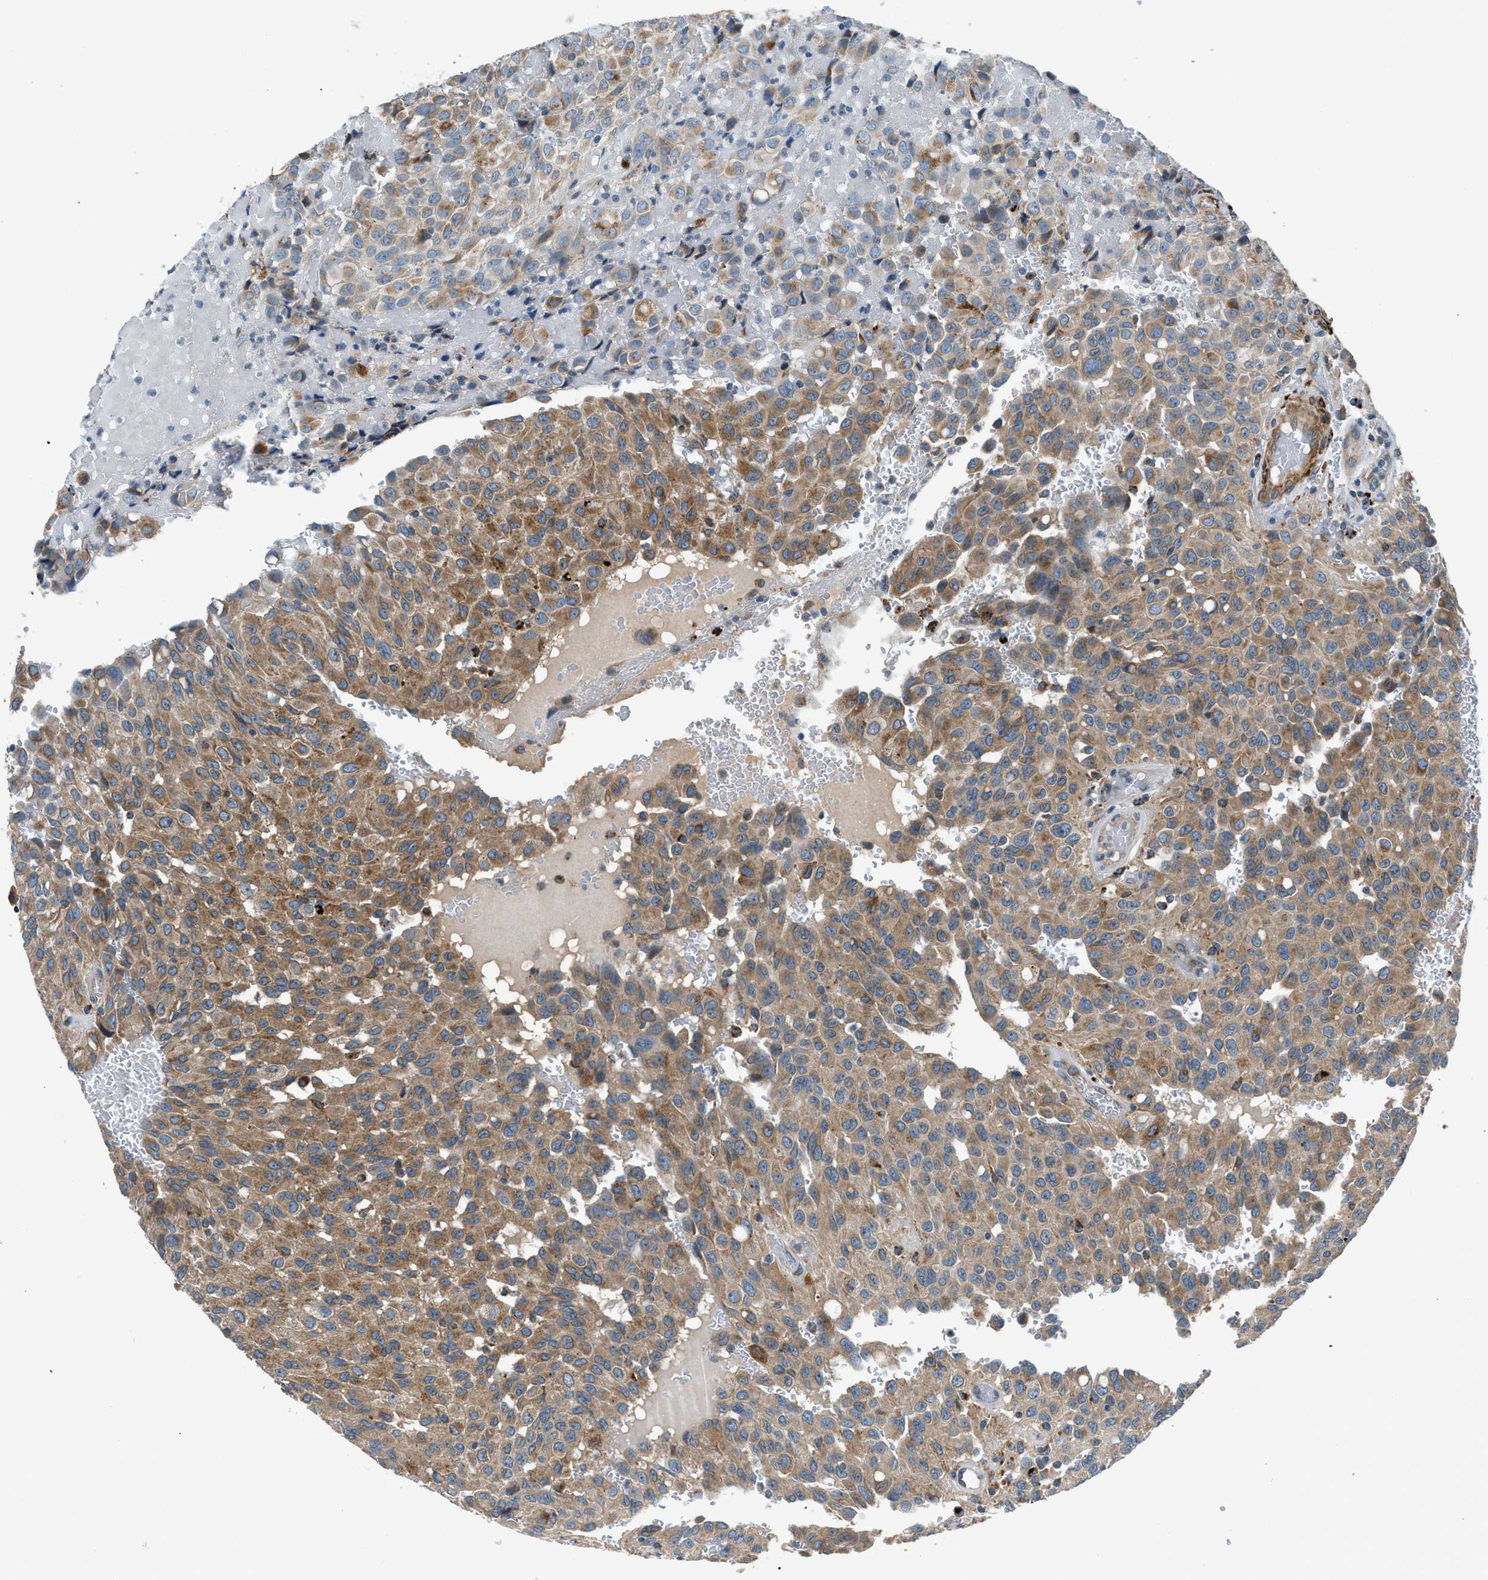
{"staining": {"intensity": "moderate", "quantity": "25%-75%", "location": "cytoplasmic/membranous"}, "tissue": "glioma", "cell_type": "Tumor cells", "image_type": "cancer", "snomed": [{"axis": "morphology", "description": "Glioma, malignant, High grade"}, {"axis": "topography", "description": "Brain"}], "caption": "This image exhibits immunohistochemistry (IHC) staining of human glioma, with medium moderate cytoplasmic/membranous expression in approximately 25%-75% of tumor cells.", "gene": "LMBR1", "patient": {"sex": "male", "age": 32}}